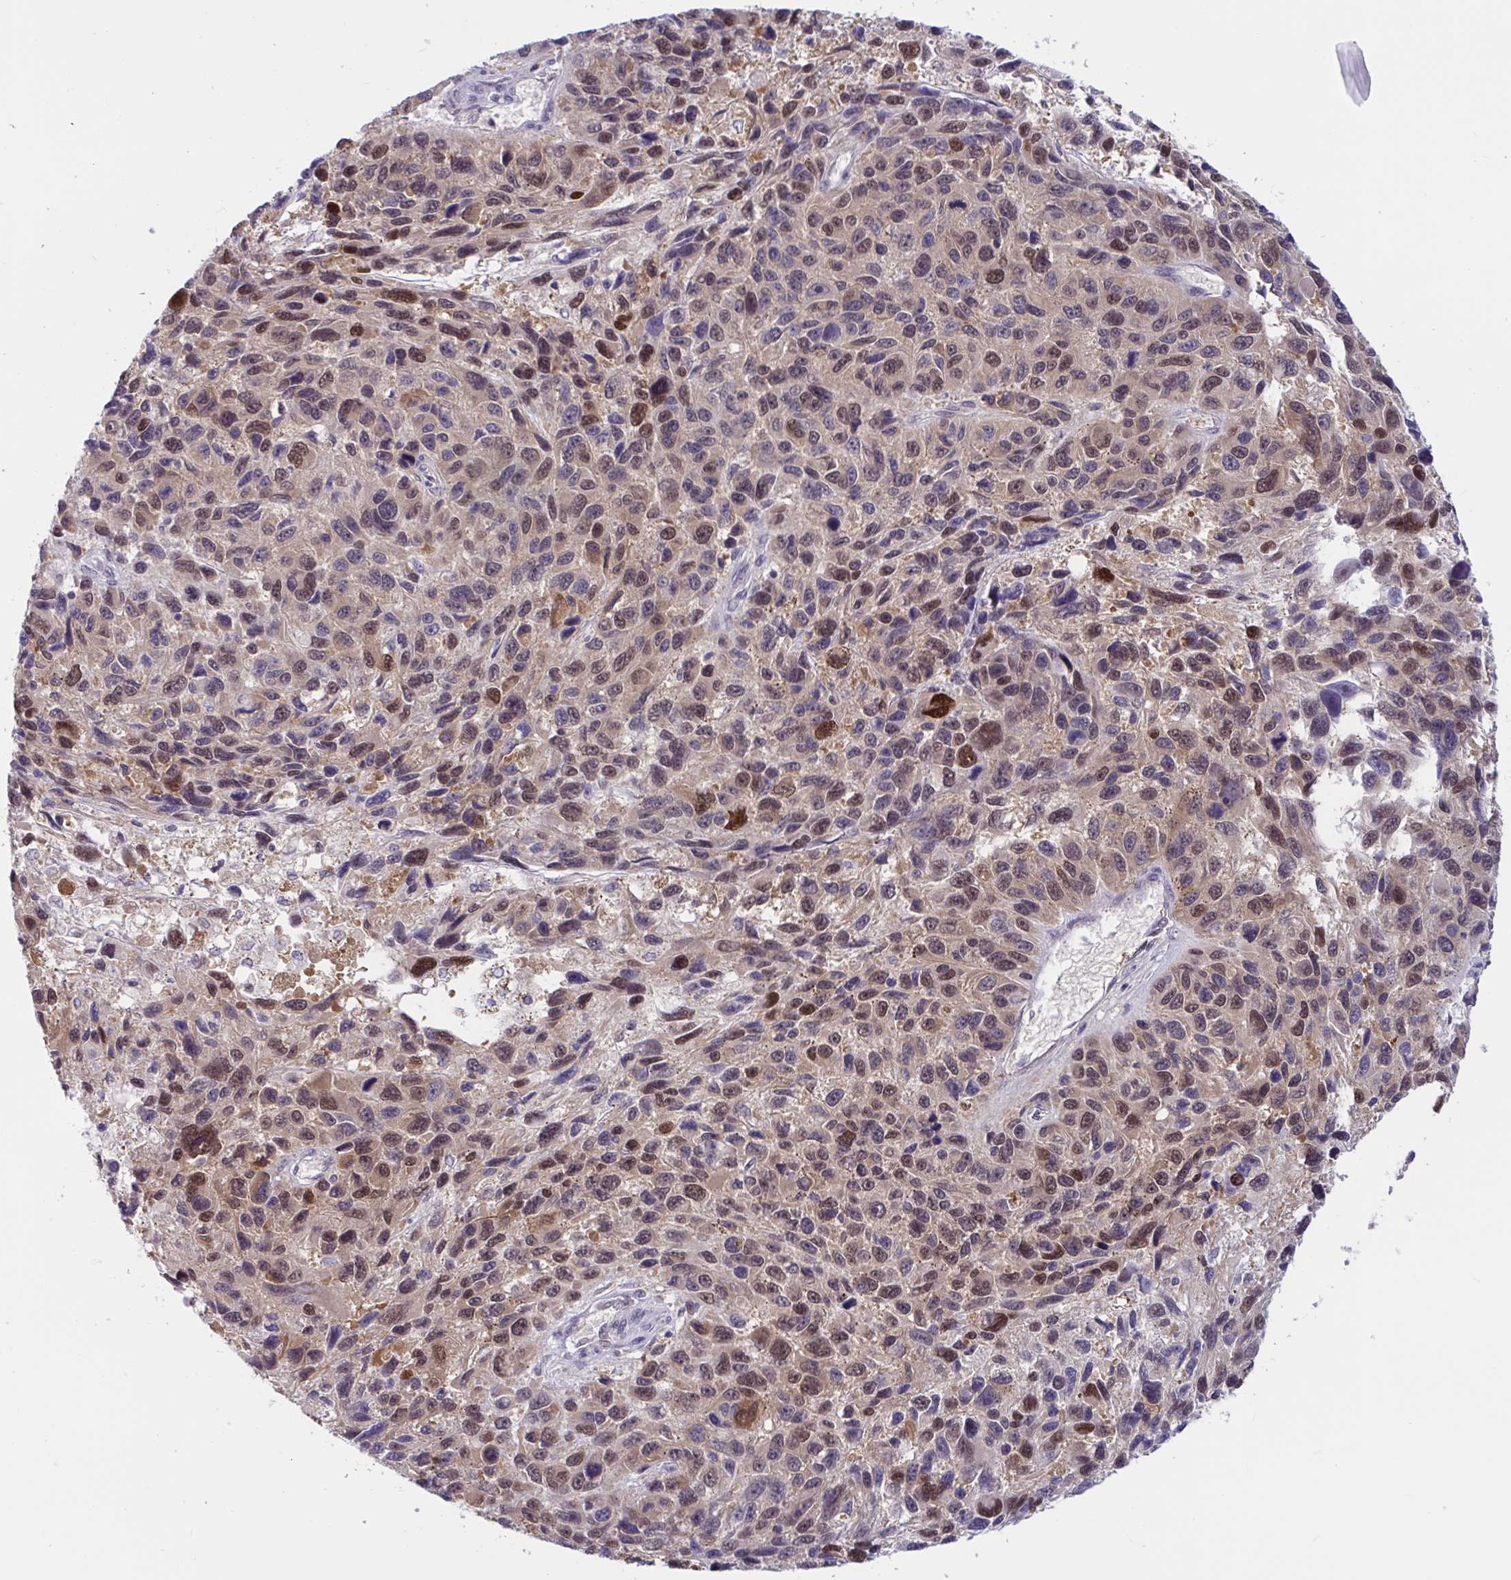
{"staining": {"intensity": "moderate", "quantity": ">75%", "location": "nuclear"}, "tissue": "melanoma", "cell_type": "Tumor cells", "image_type": "cancer", "snomed": [{"axis": "morphology", "description": "Malignant melanoma, NOS"}, {"axis": "topography", "description": "Skin"}], "caption": "This micrograph shows malignant melanoma stained with IHC to label a protein in brown. The nuclear of tumor cells show moderate positivity for the protein. Nuclei are counter-stained blue.", "gene": "TSN", "patient": {"sex": "male", "age": 53}}